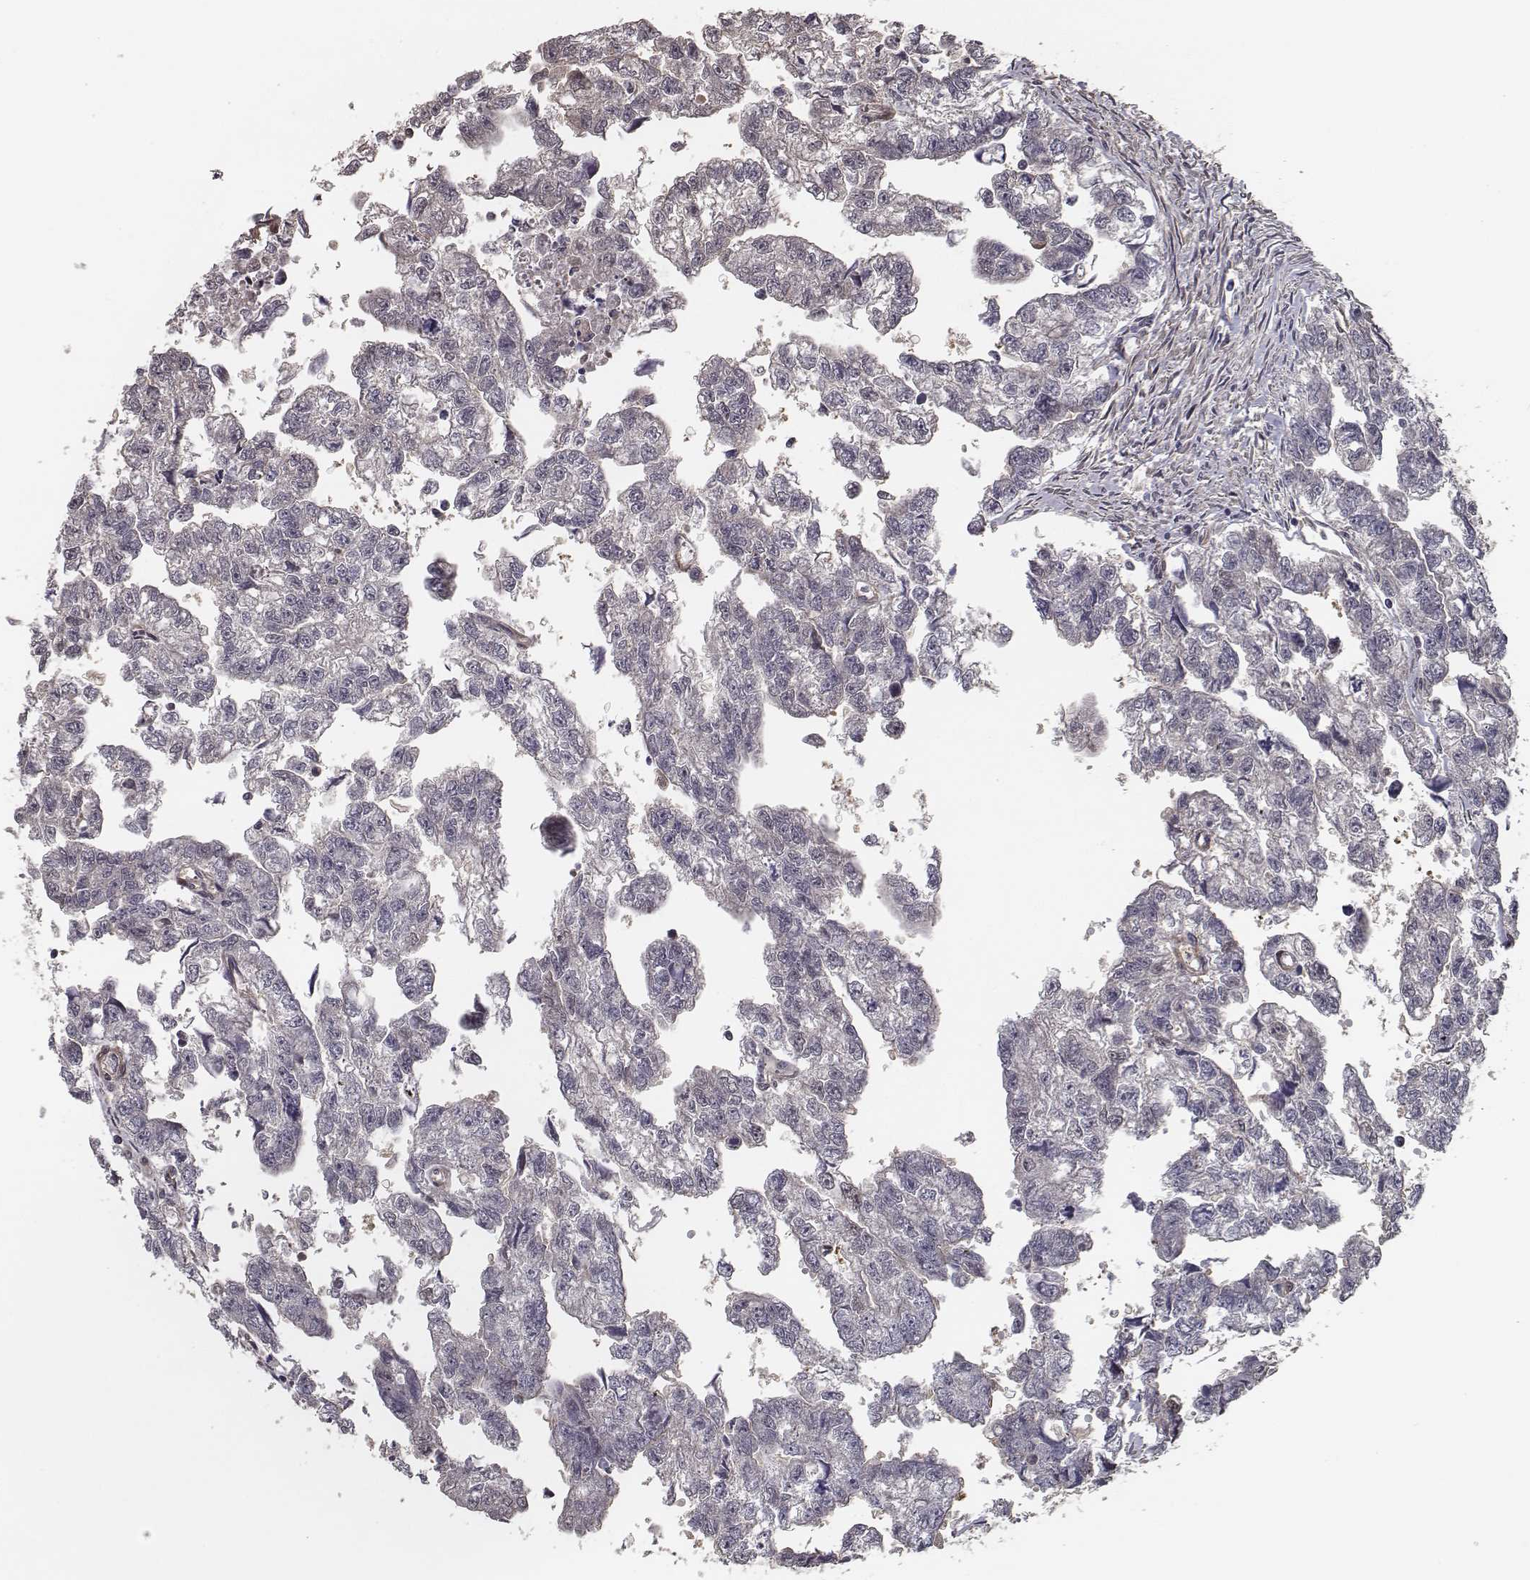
{"staining": {"intensity": "negative", "quantity": "none", "location": "none"}, "tissue": "testis cancer", "cell_type": "Tumor cells", "image_type": "cancer", "snomed": [{"axis": "morphology", "description": "Carcinoma, Embryonal, NOS"}, {"axis": "morphology", "description": "Teratoma, malignant, NOS"}, {"axis": "topography", "description": "Testis"}], "caption": "This is a photomicrograph of immunohistochemistry (IHC) staining of embryonal carcinoma (testis), which shows no expression in tumor cells. Brightfield microscopy of IHC stained with DAB (brown) and hematoxylin (blue), captured at high magnification.", "gene": "ISYNA1", "patient": {"sex": "male", "age": 44}}